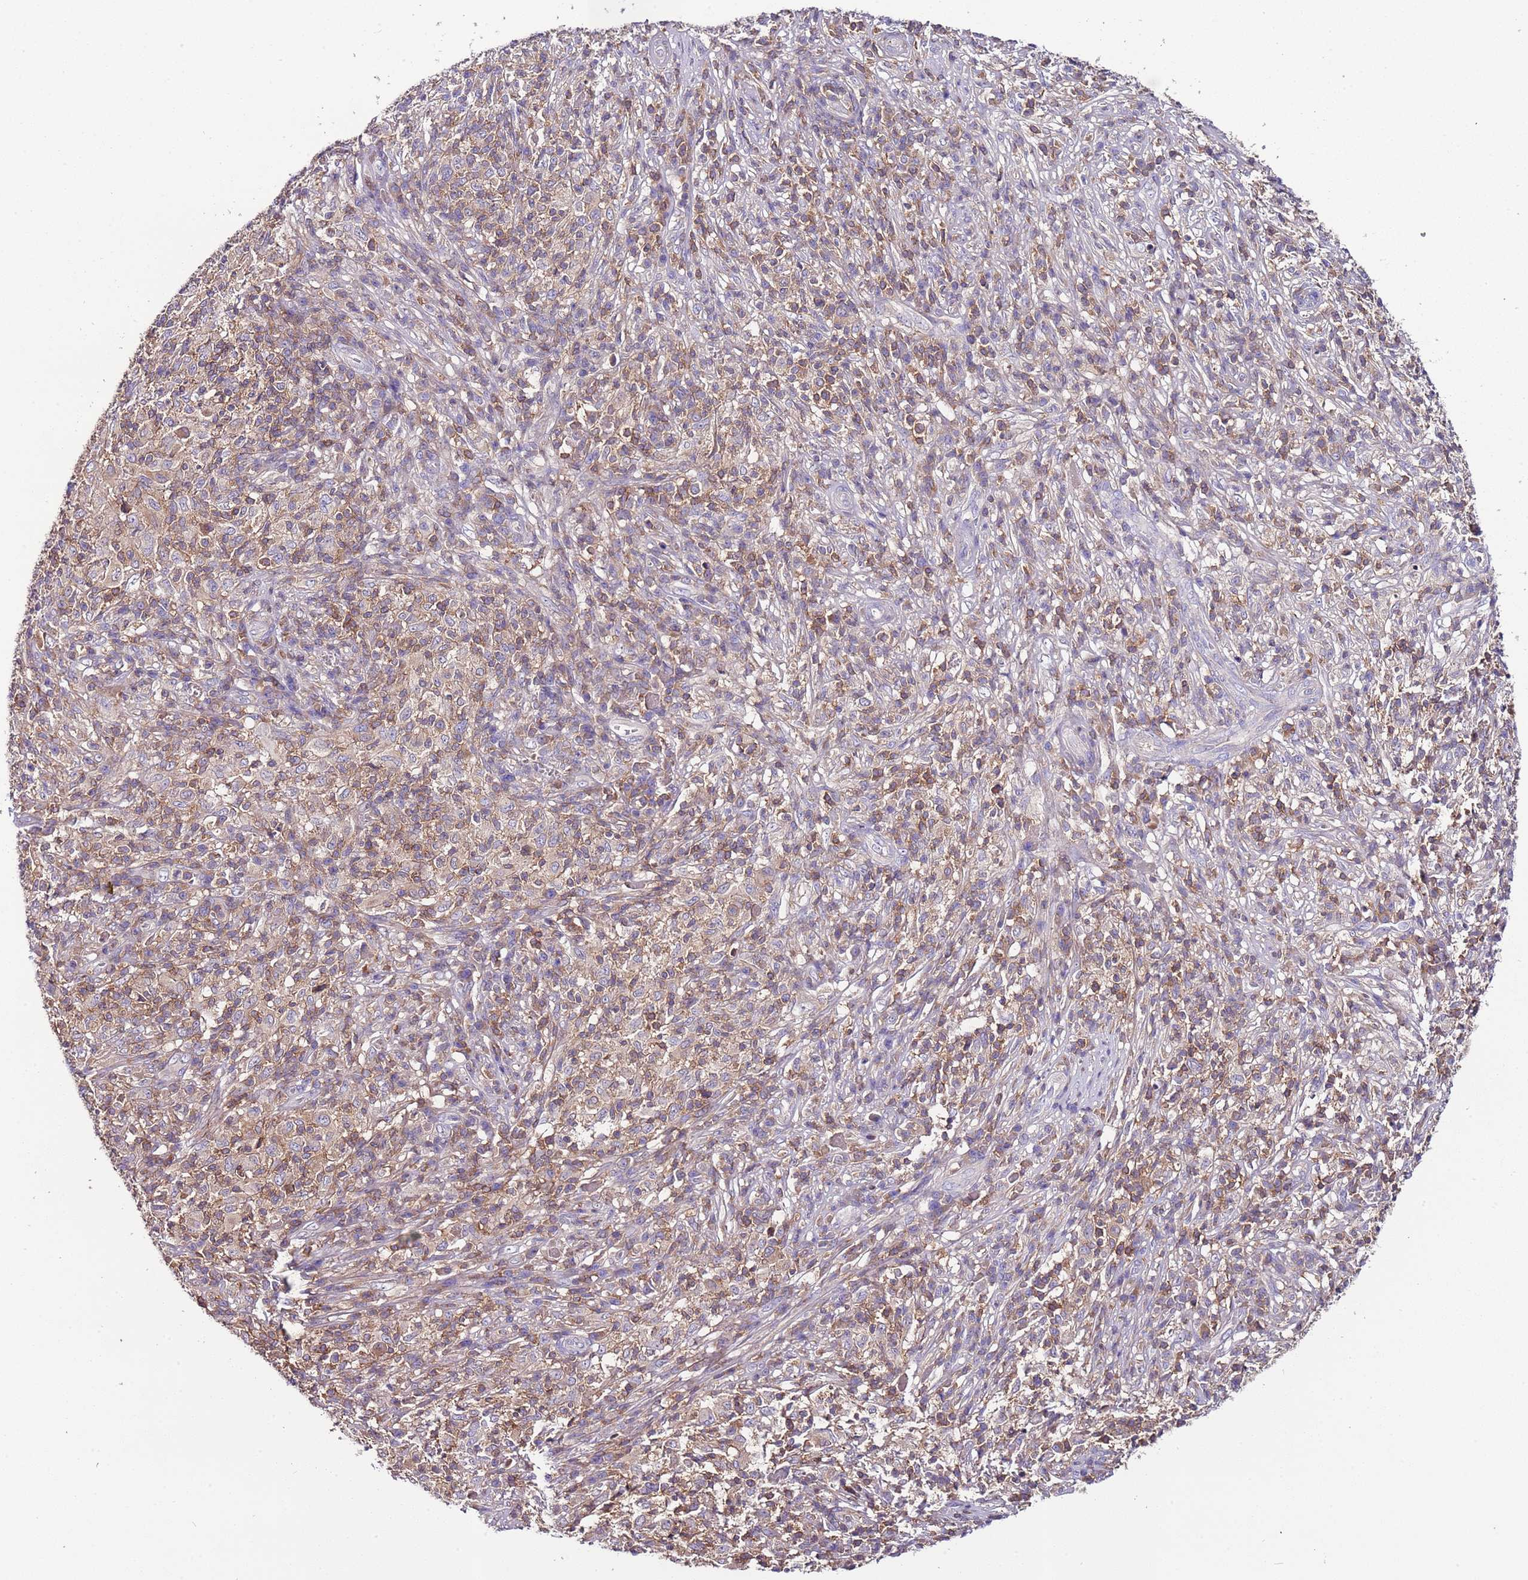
{"staining": {"intensity": "negative", "quantity": "none", "location": "none"}, "tissue": "melanoma", "cell_type": "Tumor cells", "image_type": "cancer", "snomed": [{"axis": "morphology", "description": "Malignant melanoma, NOS"}, {"axis": "topography", "description": "Skin"}], "caption": "This is a image of immunohistochemistry (IHC) staining of malignant melanoma, which shows no staining in tumor cells.", "gene": "IGIP", "patient": {"sex": "male", "age": 66}}